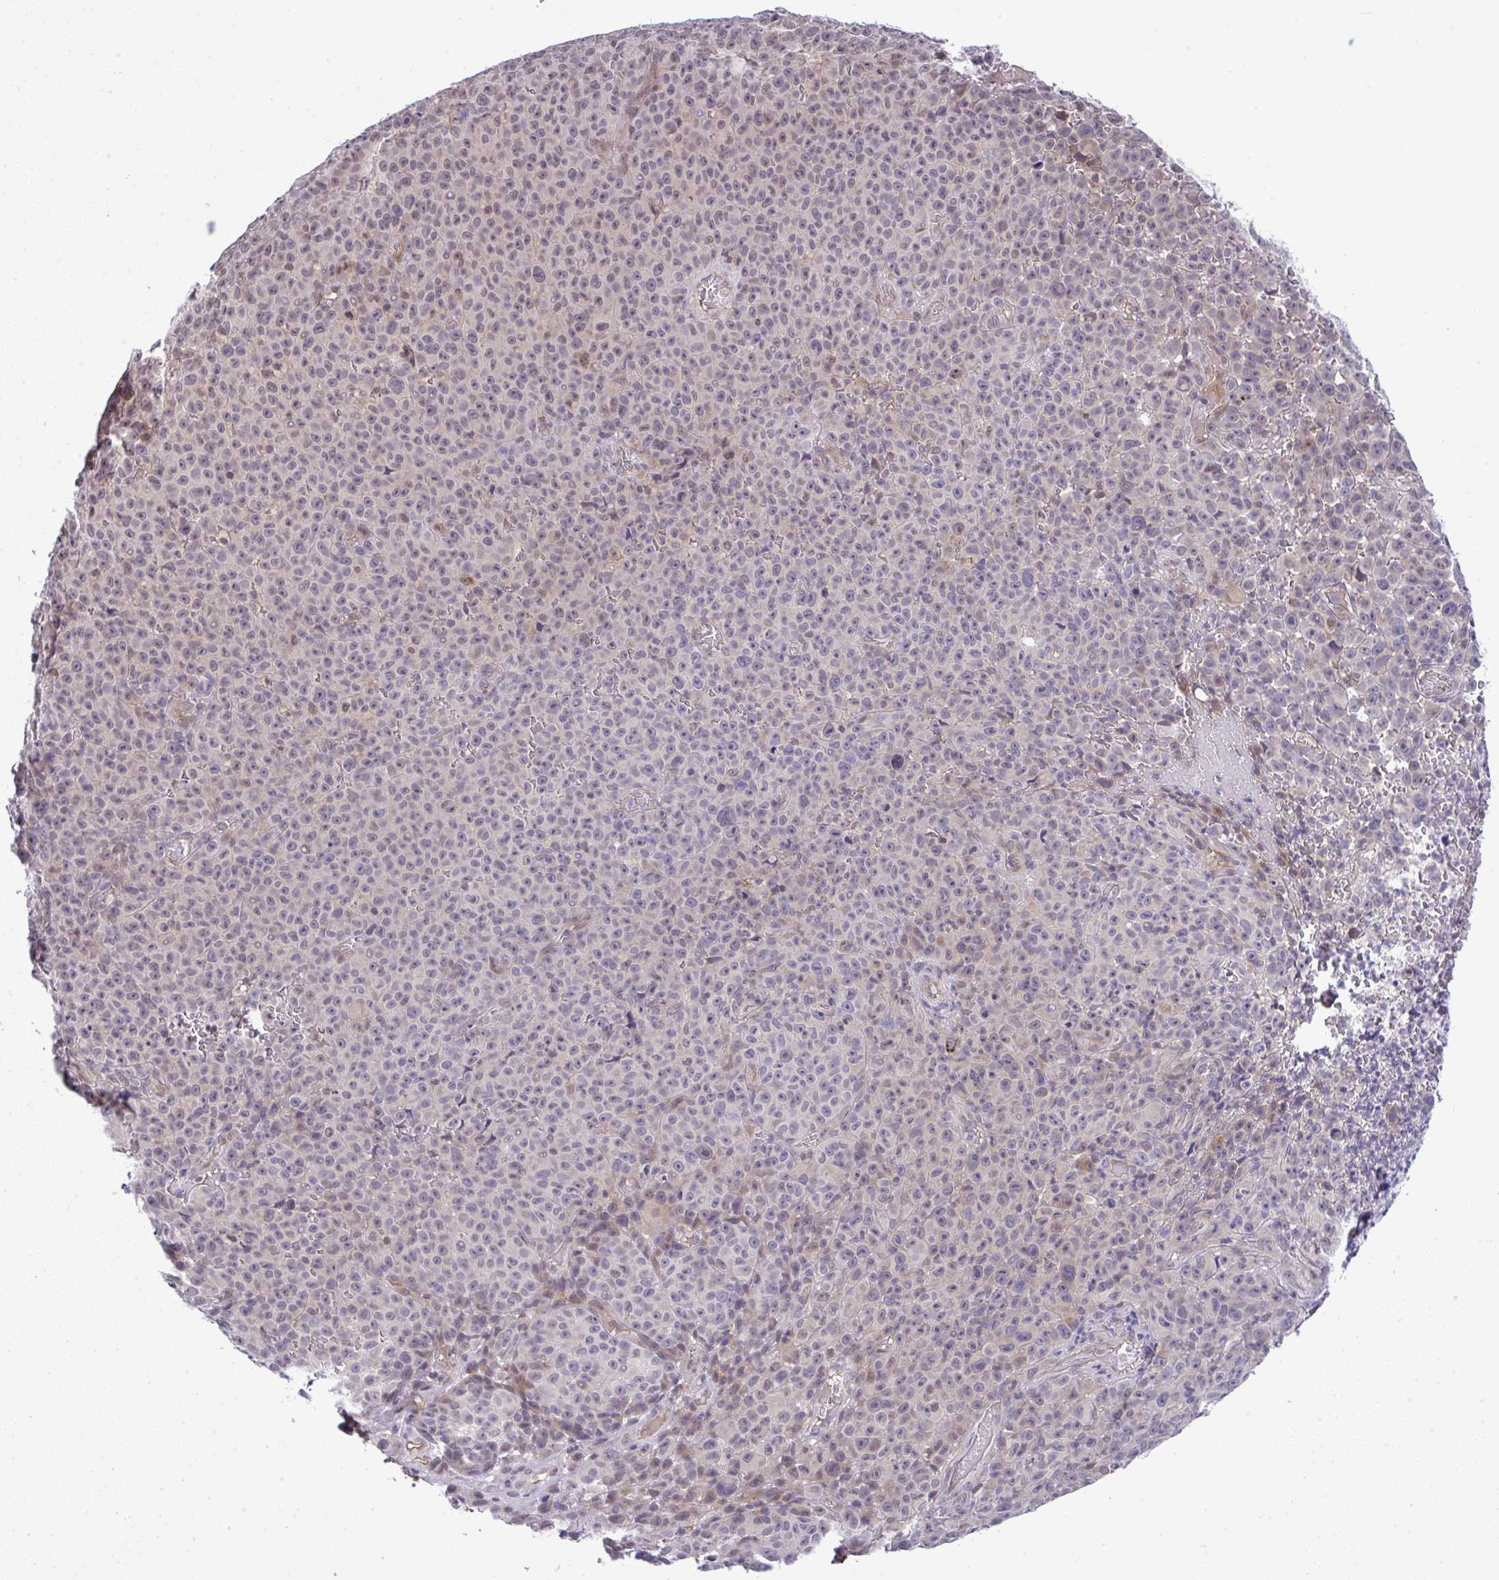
{"staining": {"intensity": "weak", "quantity": "<25%", "location": "nuclear"}, "tissue": "melanoma", "cell_type": "Tumor cells", "image_type": "cancer", "snomed": [{"axis": "morphology", "description": "Malignant melanoma, NOS"}, {"axis": "topography", "description": "Skin"}], "caption": "Immunohistochemistry (IHC) of melanoma reveals no expression in tumor cells.", "gene": "C9orf64", "patient": {"sex": "female", "age": 82}}